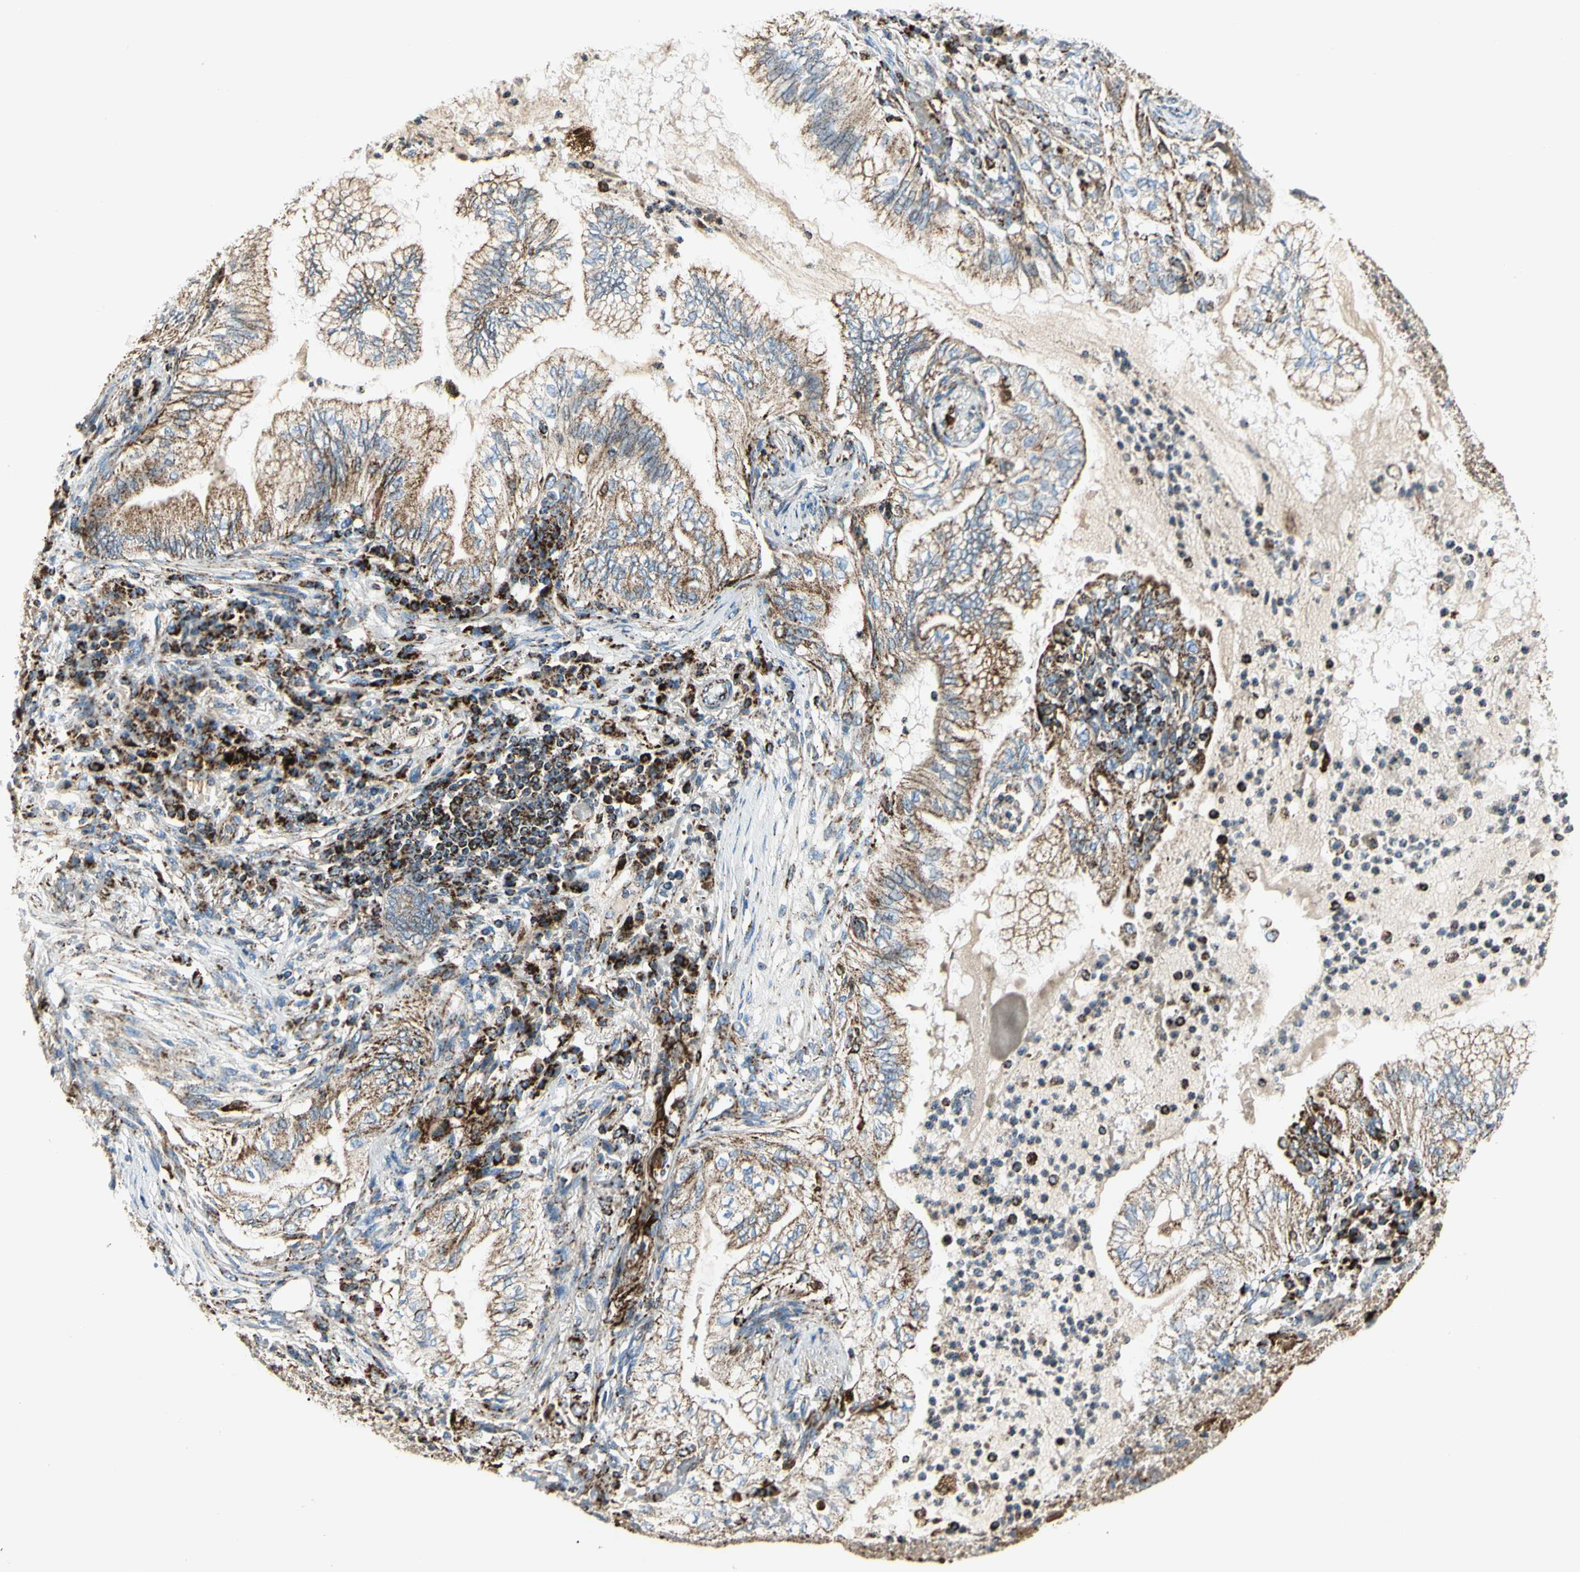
{"staining": {"intensity": "moderate", "quantity": ">75%", "location": "cytoplasmic/membranous"}, "tissue": "lung cancer", "cell_type": "Tumor cells", "image_type": "cancer", "snomed": [{"axis": "morphology", "description": "Normal tissue, NOS"}, {"axis": "morphology", "description": "Adenocarcinoma, NOS"}, {"axis": "topography", "description": "Bronchus"}, {"axis": "topography", "description": "Lung"}], "caption": "Moderate cytoplasmic/membranous positivity for a protein is appreciated in approximately >75% of tumor cells of lung cancer using immunohistochemistry.", "gene": "ME2", "patient": {"sex": "female", "age": 70}}